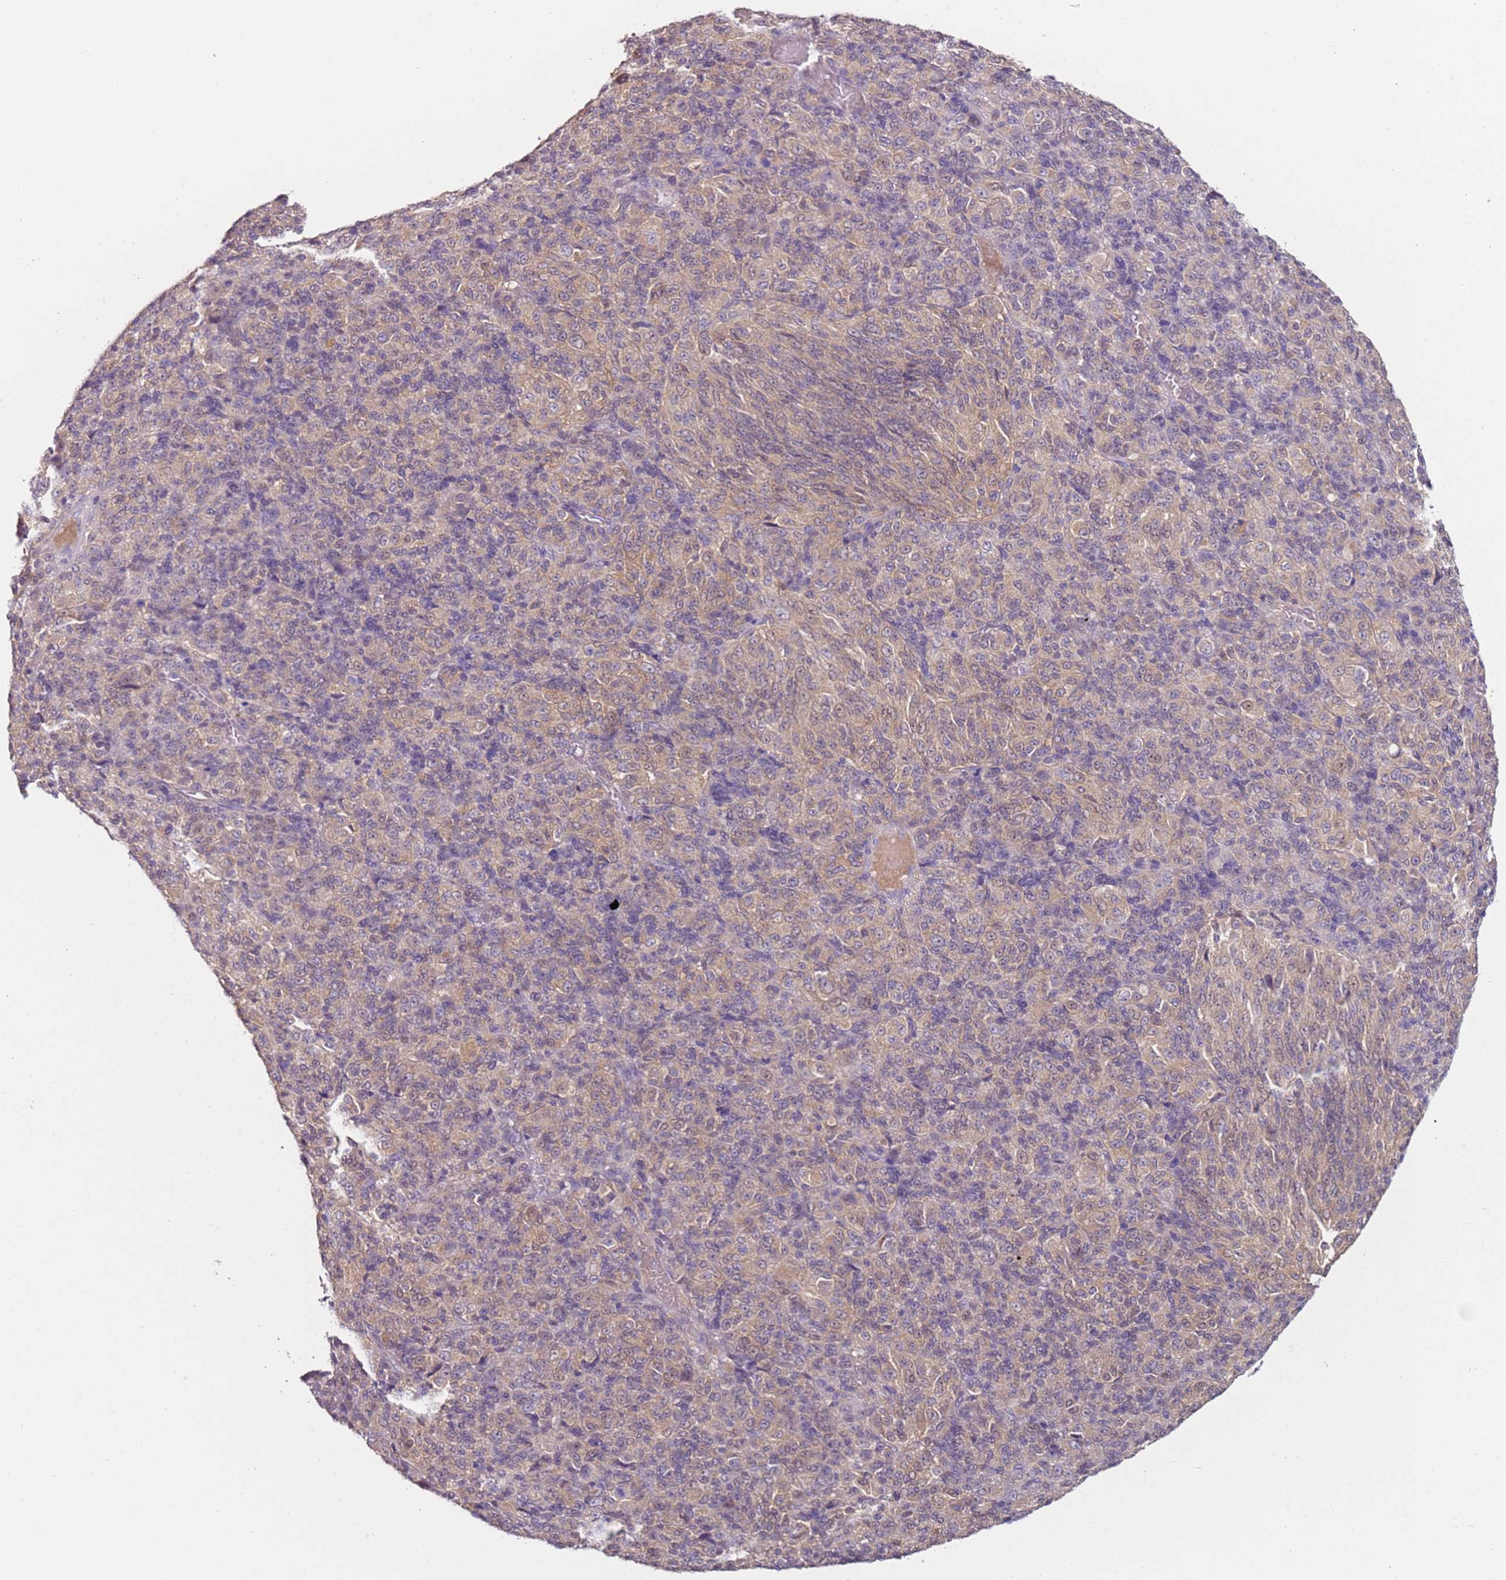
{"staining": {"intensity": "weak", "quantity": "<25%", "location": "cytoplasmic/membranous"}, "tissue": "melanoma", "cell_type": "Tumor cells", "image_type": "cancer", "snomed": [{"axis": "morphology", "description": "Malignant melanoma, Metastatic site"}, {"axis": "topography", "description": "Brain"}], "caption": "A photomicrograph of human melanoma is negative for staining in tumor cells.", "gene": "MDH1", "patient": {"sex": "female", "age": 56}}